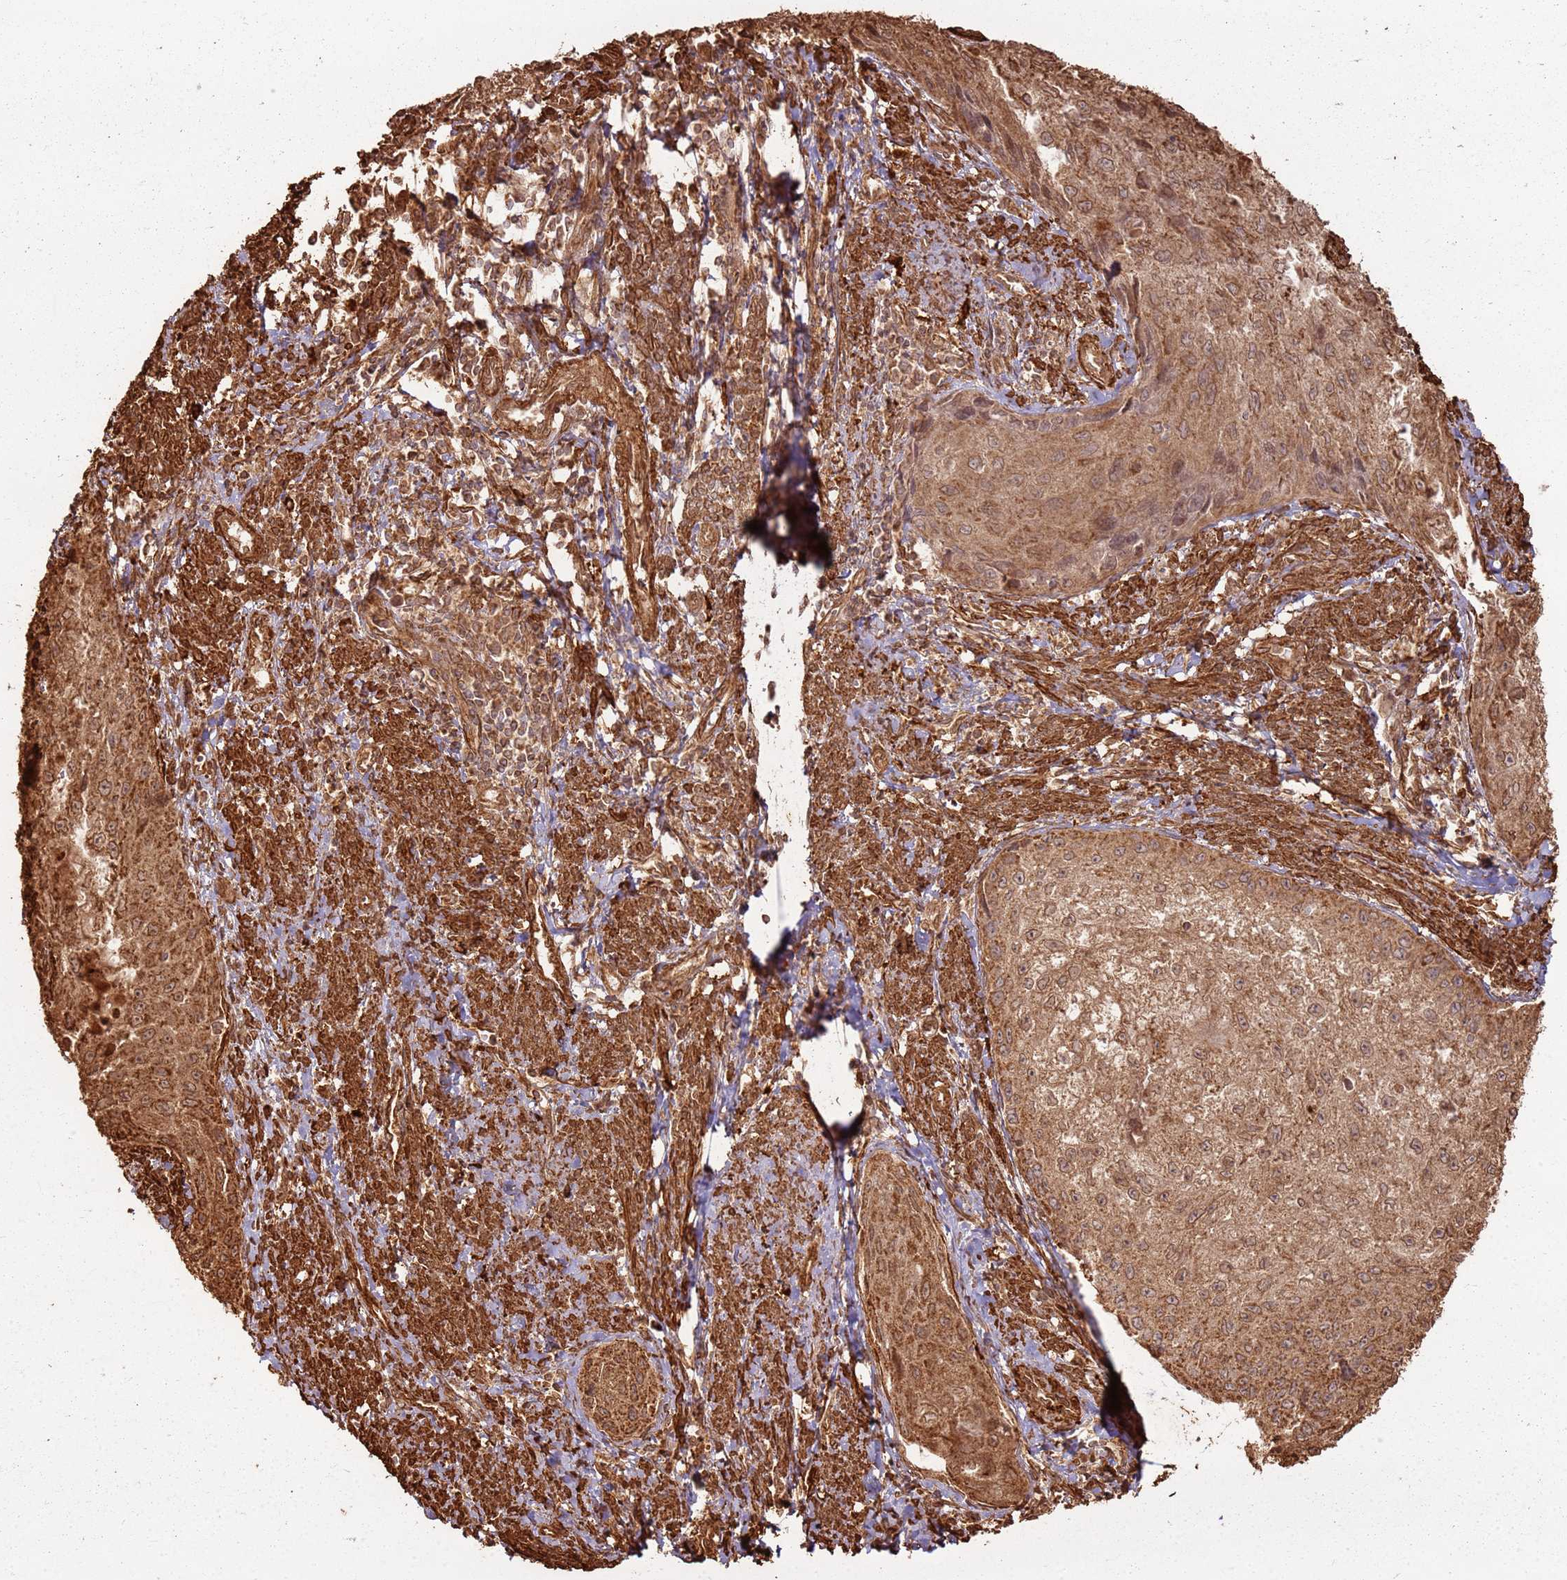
{"staining": {"intensity": "moderate", "quantity": ">75%", "location": "cytoplasmic/membranous,nuclear"}, "tissue": "cervical cancer", "cell_type": "Tumor cells", "image_type": "cancer", "snomed": [{"axis": "morphology", "description": "Squamous cell carcinoma, NOS"}, {"axis": "topography", "description": "Cervix"}], "caption": "Immunohistochemistry (IHC) histopathology image of neoplastic tissue: cervical cancer (squamous cell carcinoma) stained using immunohistochemistry demonstrates medium levels of moderate protein expression localized specifically in the cytoplasmic/membranous and nuclear of tumor cells, appearing as a cytoplasmic/membranous and nuclear brown color.", "gene": "DDX59", "patient": {"sex": "female", "age": 67}}